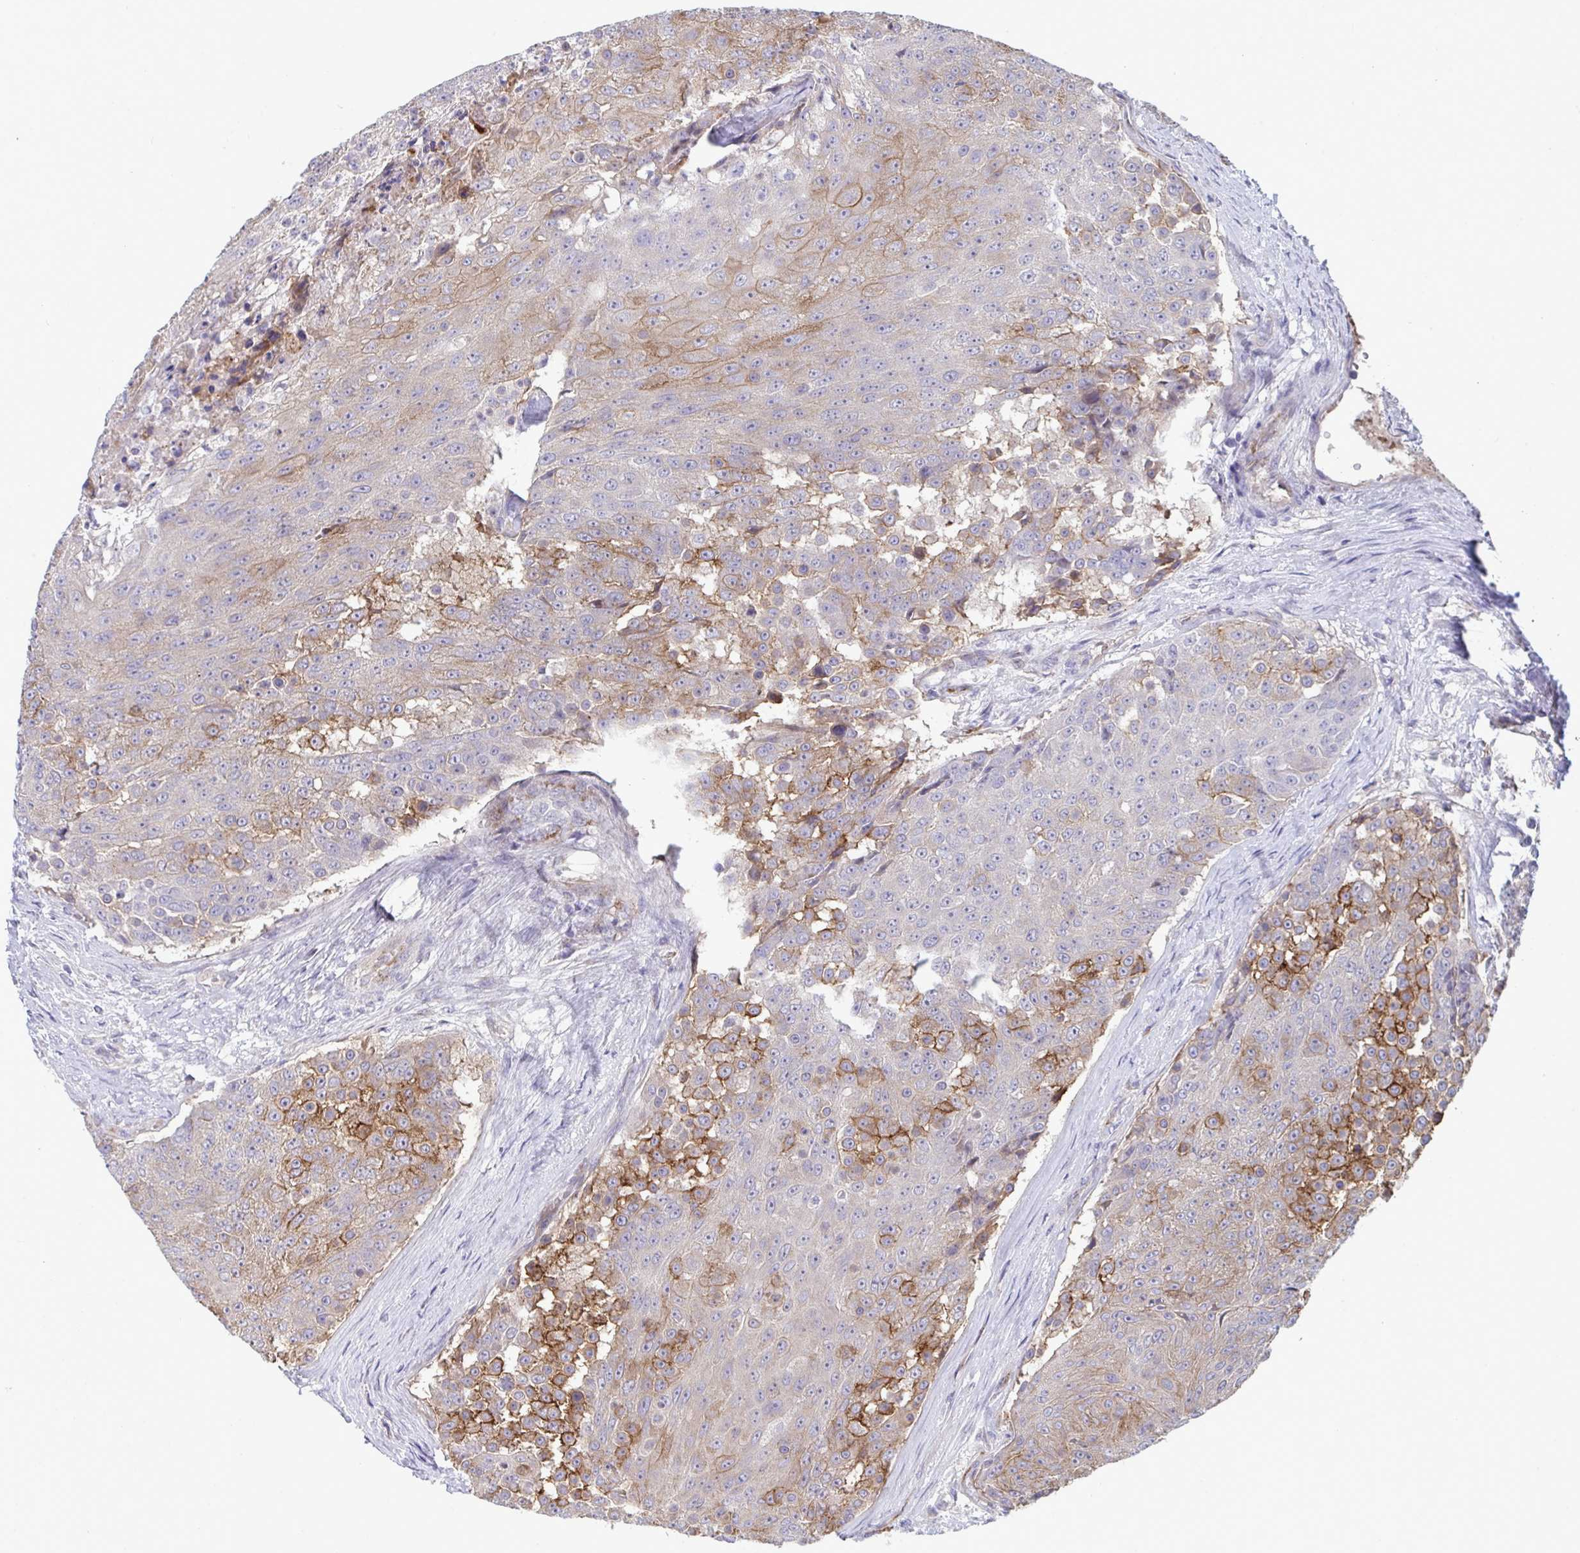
{"staining": {"intensity": "moderate", "quantity": "25%-75%", "location": "cytoplasmic/membranous"}, "tissue": "urothelial cancer", "cell_type": "Tumor cells", "image_type": "cancer", "snomed": [{"axis": "morphology", "description": "Urothelial carcinoma, High grade"}, {"axis": "topography", "description": "Urinary bladder"}], "caption": "The photomicrograph demonstrates a brown stain indicating the presence of a protein in the cytoplasmic/membranous of tumor cells in urothelial cancer.", "gene": "IL37", "patient": {"sex": "female", "age": 63}}